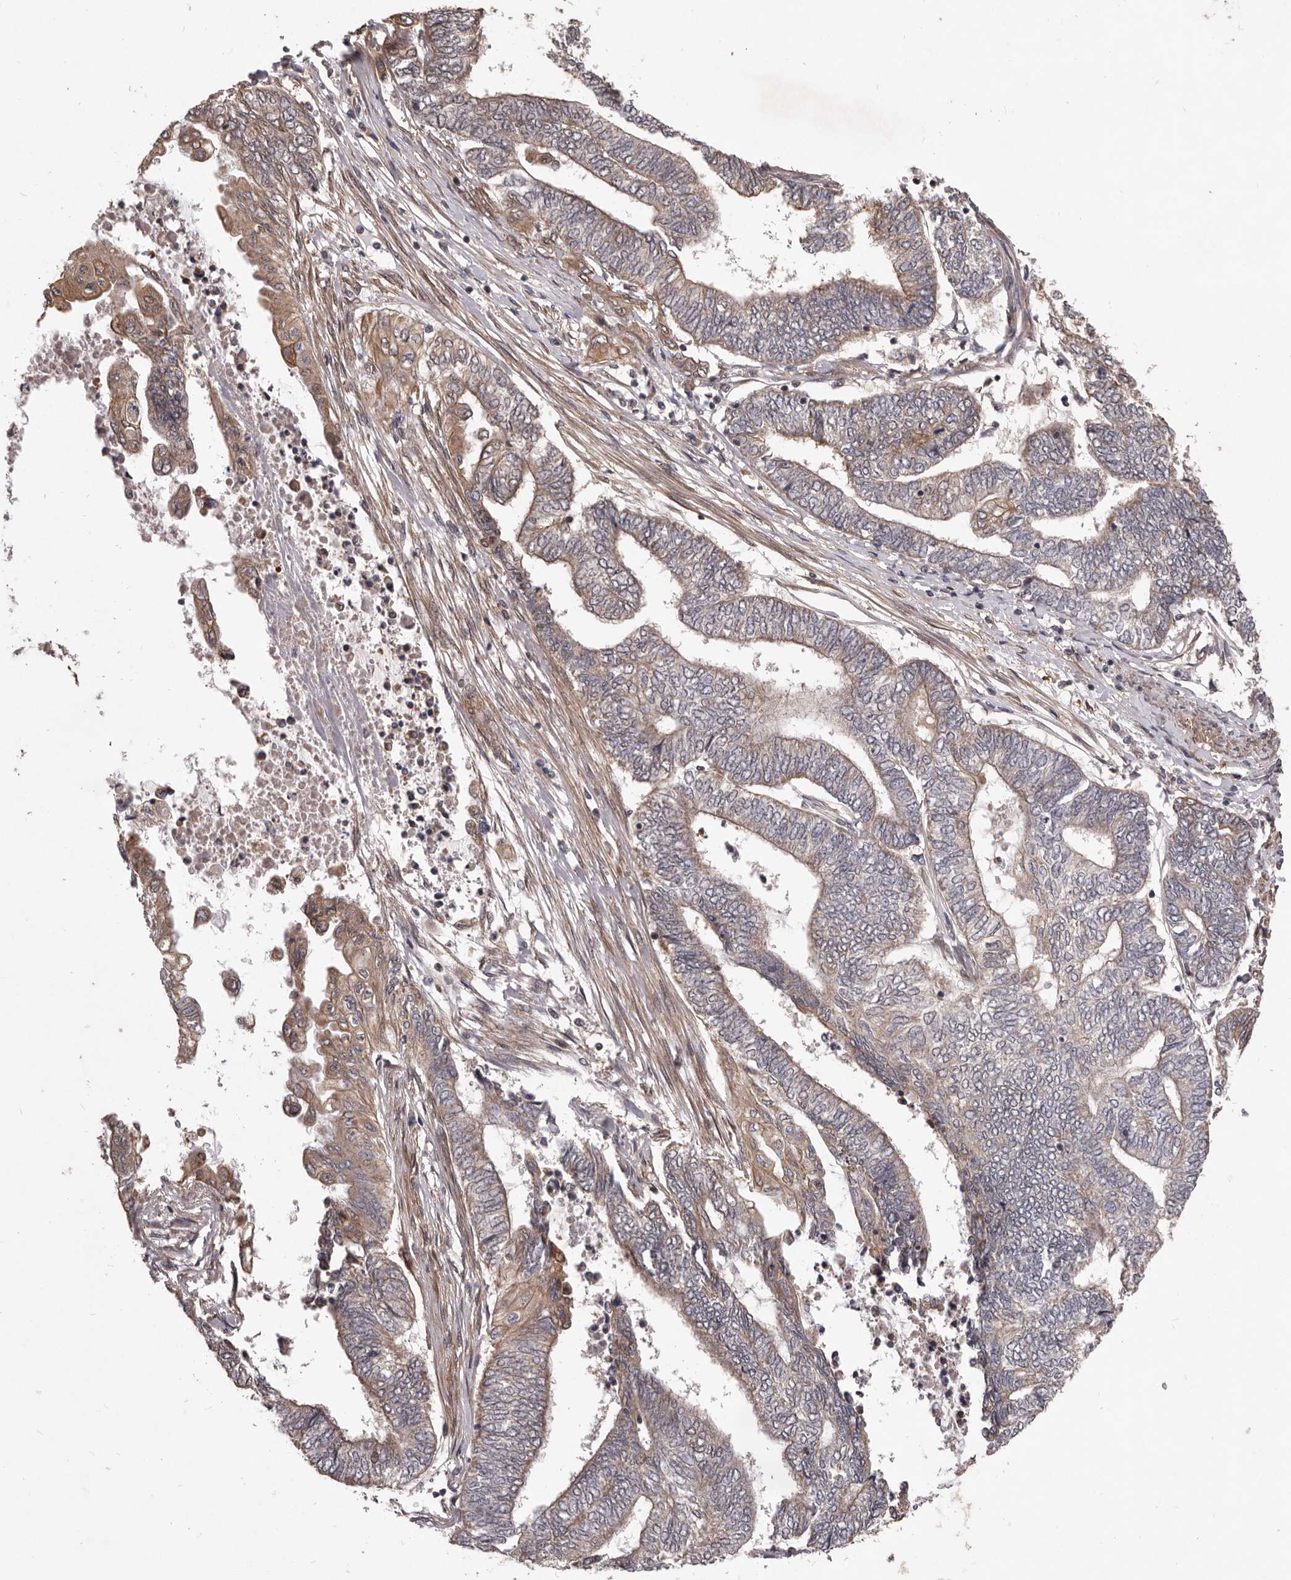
{"staining": {"intensity": "moderate", "quantity": "<25%", "location": "cytoplasmic/membranous"}, "tissue": "endometrial cancer", "cell_type": "Tumor cells", "image_type": "cancer", "snomed": [{"axis": "morphology", "description": "Adenocarcinoma, NOS"}, {"axis": "topography", "description": "Uterus"}, {"axis": "topography", "description": "Endometrium"}], "caption": "The immunohistochemical stain labels moderate cytoplasmic/membranous staining in tumor cells of endometrial cancer tissue.", "gene": "CELF3", "patient": {"sex": "female", "age": 70}}